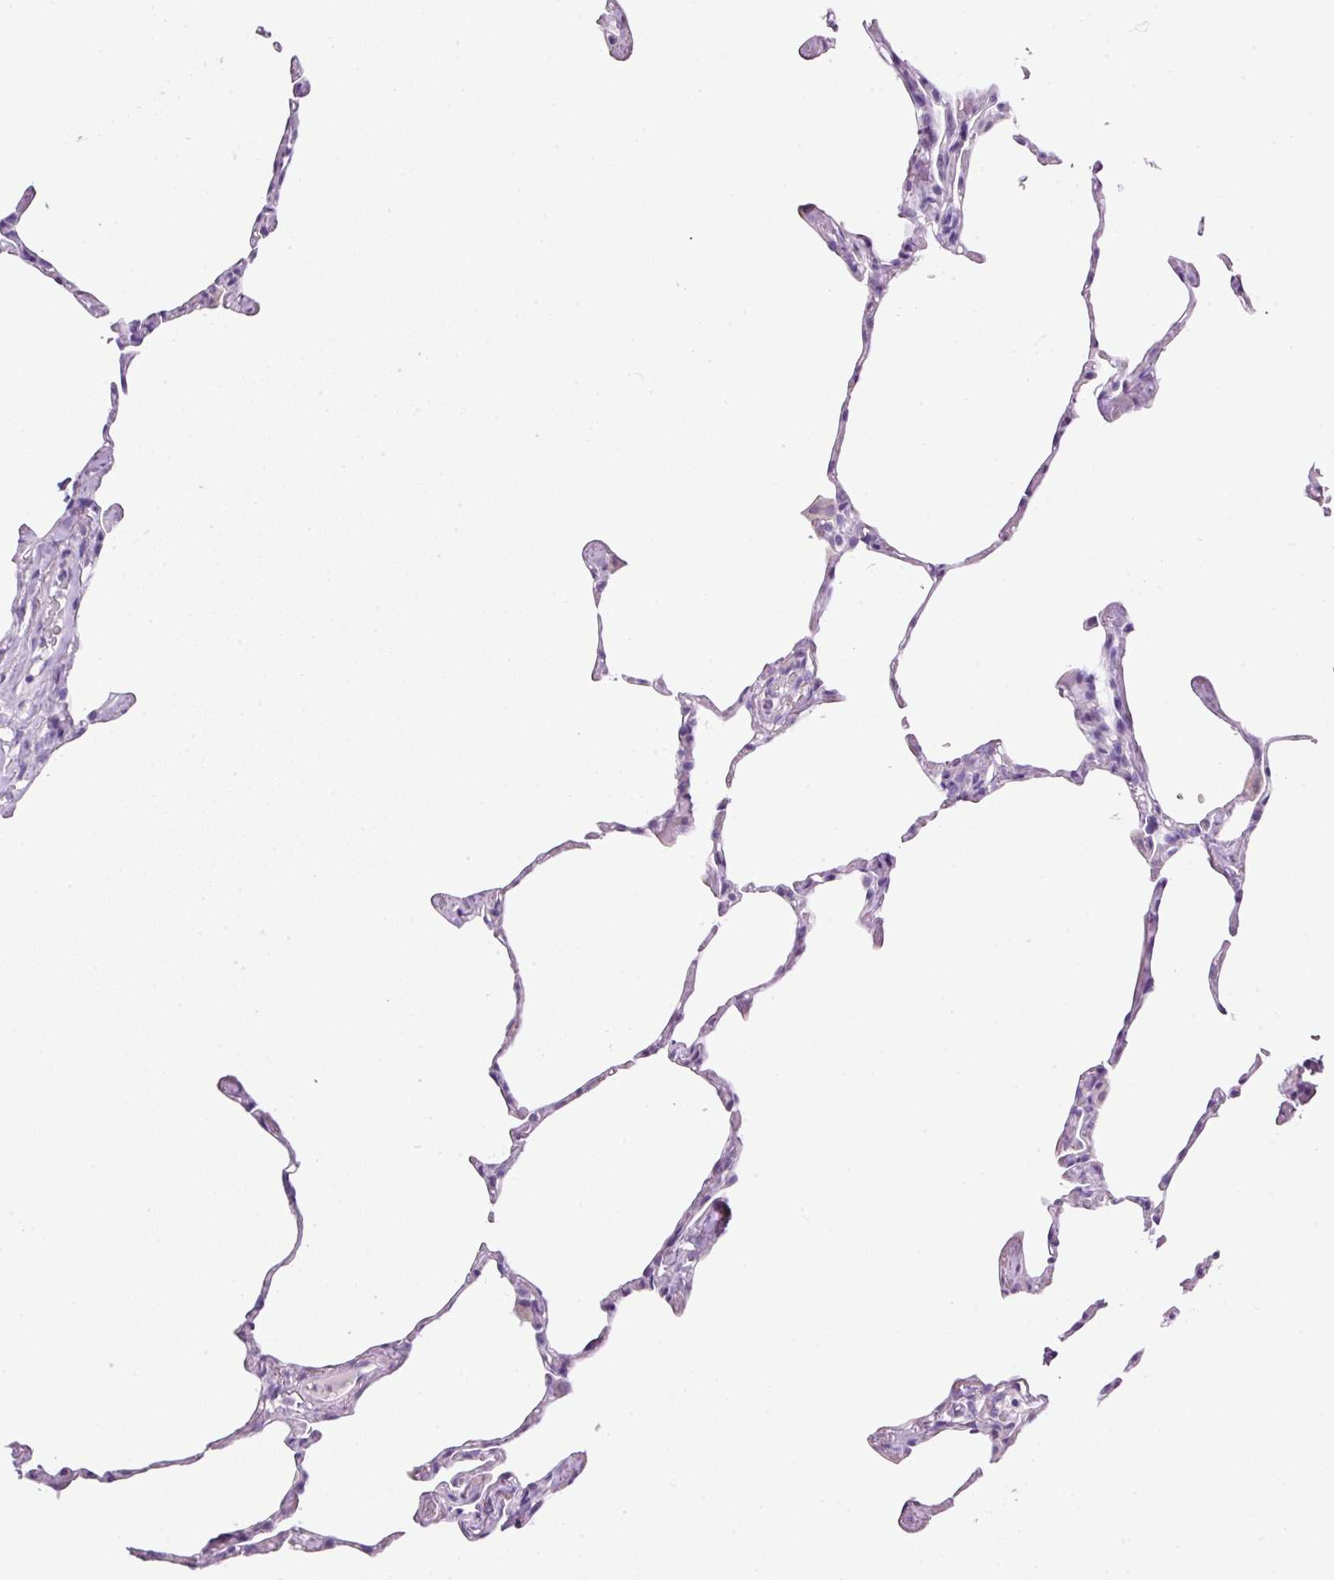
{"staining": {"intensity": "negative", "quantity": "none", "location": "none"}, "tissue": "lung", "cell_type": "Alveolar cells", "image_type": "normal", "snomed": [{"axis": "morphology", "description": "Normal tissue, NOS"}, {"axis": "topography", "description": "Lung"}], "caption": "Photomicrograph shows no significant protein positivity in alveolar cells of unremarkable lung. (Brightfield microscopy of DAB (3,3'-diaminobenzidine) IHC at high magnification).", "gene": "BSND", "patient": {"sex": "male", "age": 65}}